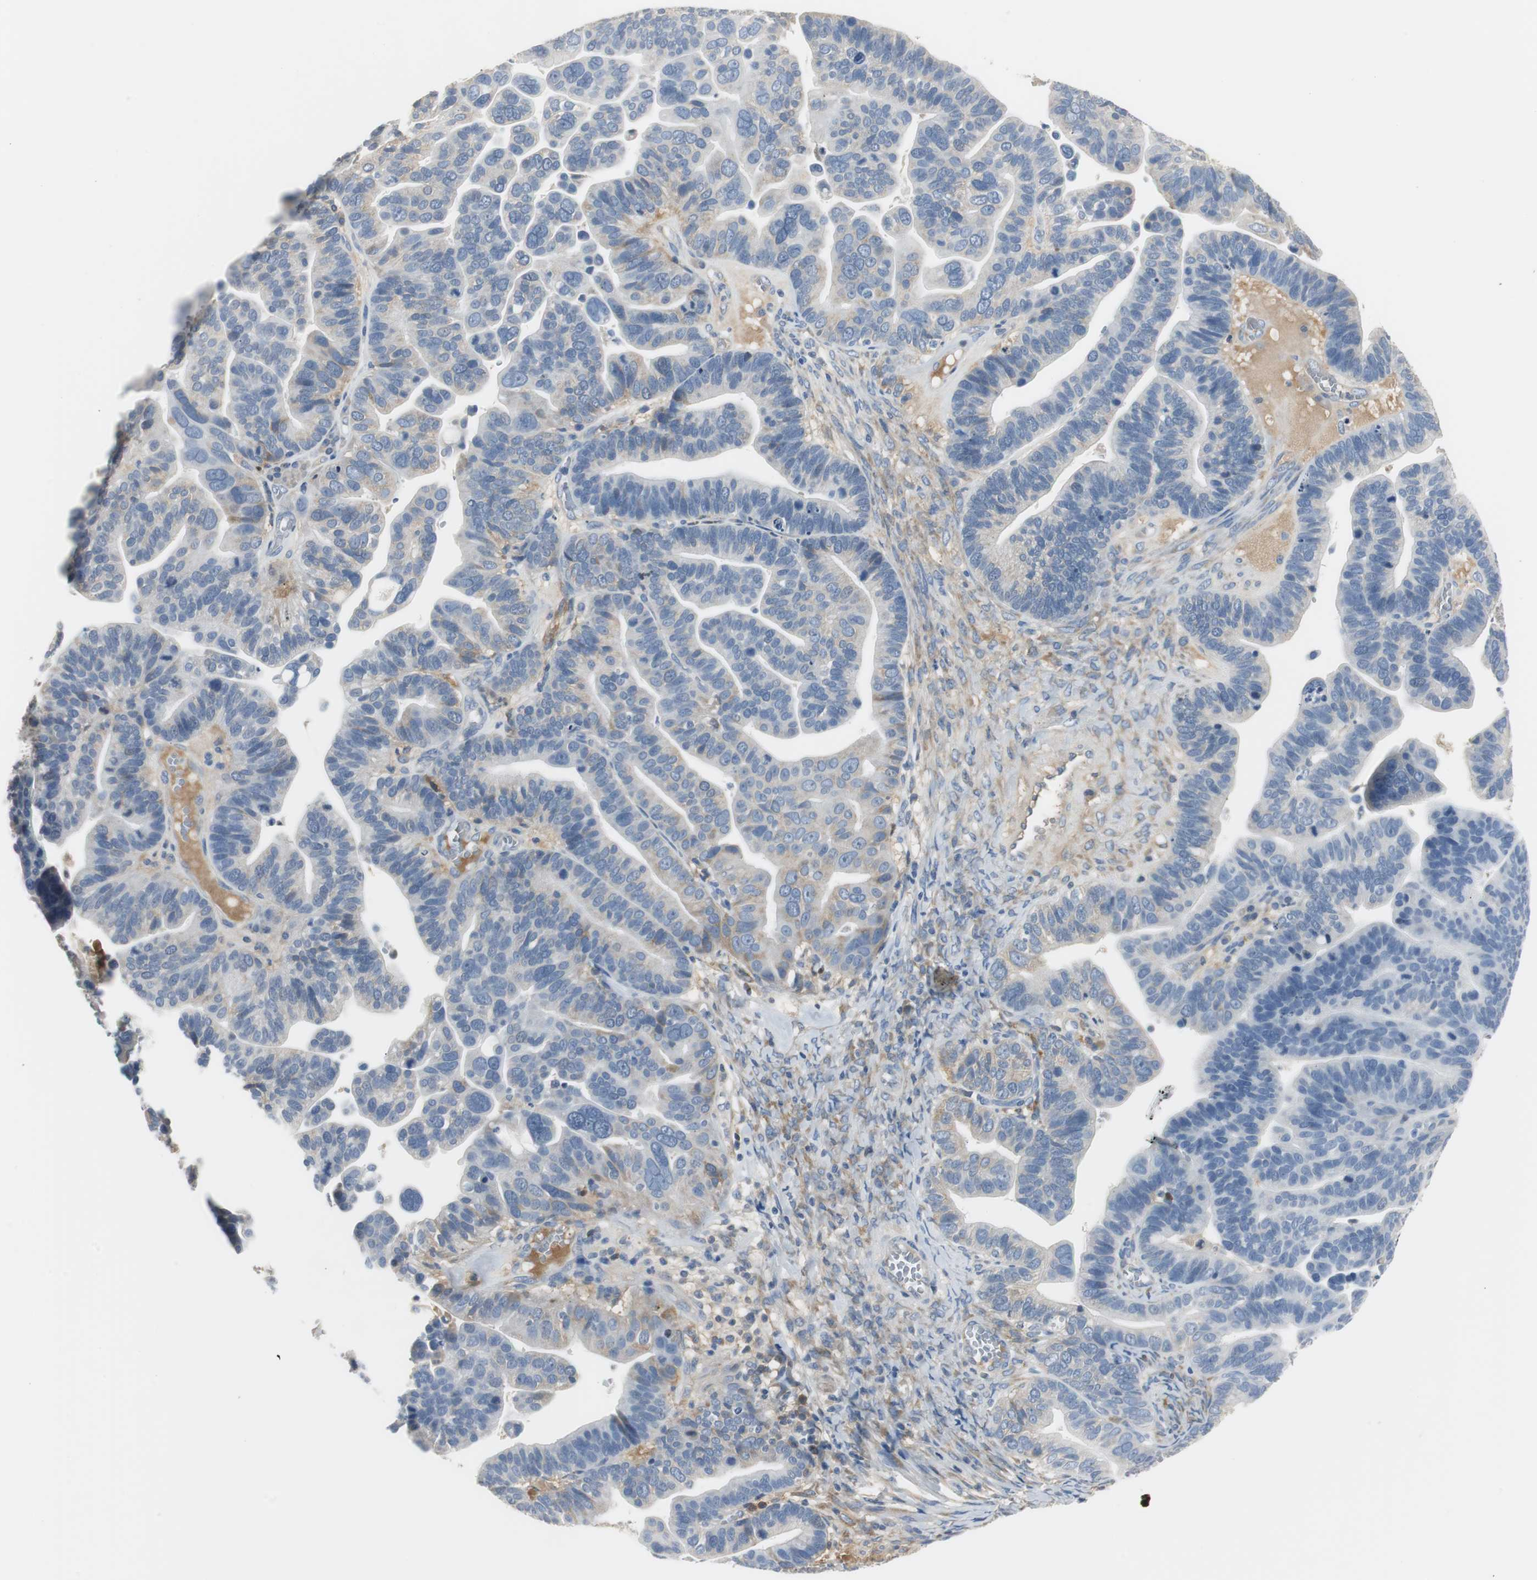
{"staining": {"intensity": "weak", "quantity": "<25%", "location": "cytoplasmic/membranous"}, "tissue": "ovarian cancer", "cell_type": "Tumor cells", "image_type": "cancer", "snomed": [{"axis": "morphology", "description": "Cystadenocarcinoma, serous, NOS"}, {"axis": "topography", "description": "Ovary"}], "caption": "Tumor cells show no significant protein expression in ovarian serous cystadenocarcinoma.", "gene": "SERPINF1", "patient": {"sex": "female", "age": 56}}